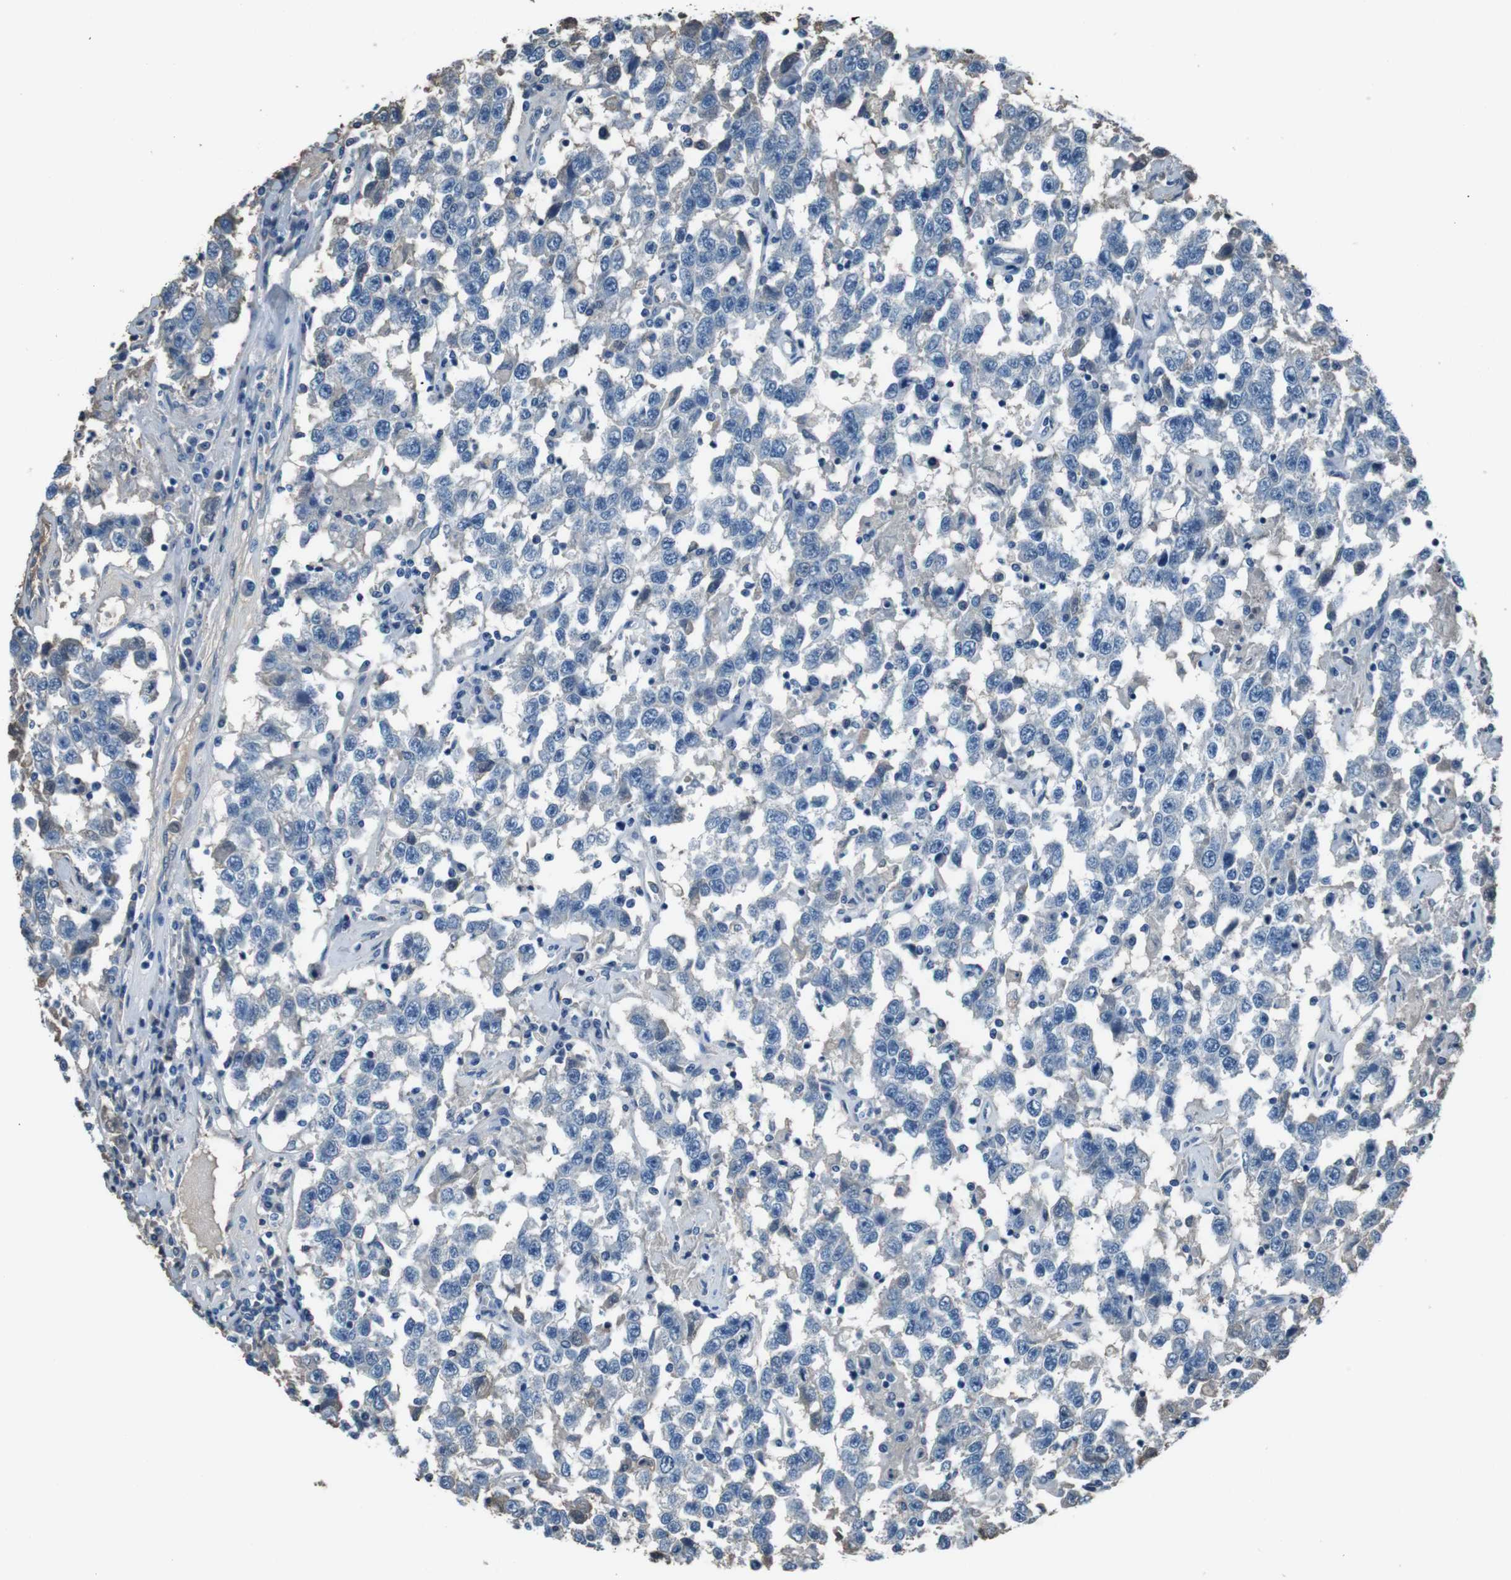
{"staining": {"intensity": "negative", "quantity": "none", "location": "none"}, "tissue": "testis cancer", "cell_type": "Tumor cells", "image_type": "cancer", "snomed": [{"axis": "morphology", "description": "Seminoma, NOS"}, {"axis": "topography", "description": "Testis"}], "caption": "The immunohistochemistry (IHC) image has no significant expression in tumor cells of testis cancer tissue.", "gene": "LEP", "patient": {"sex": "male", "age": 41}}